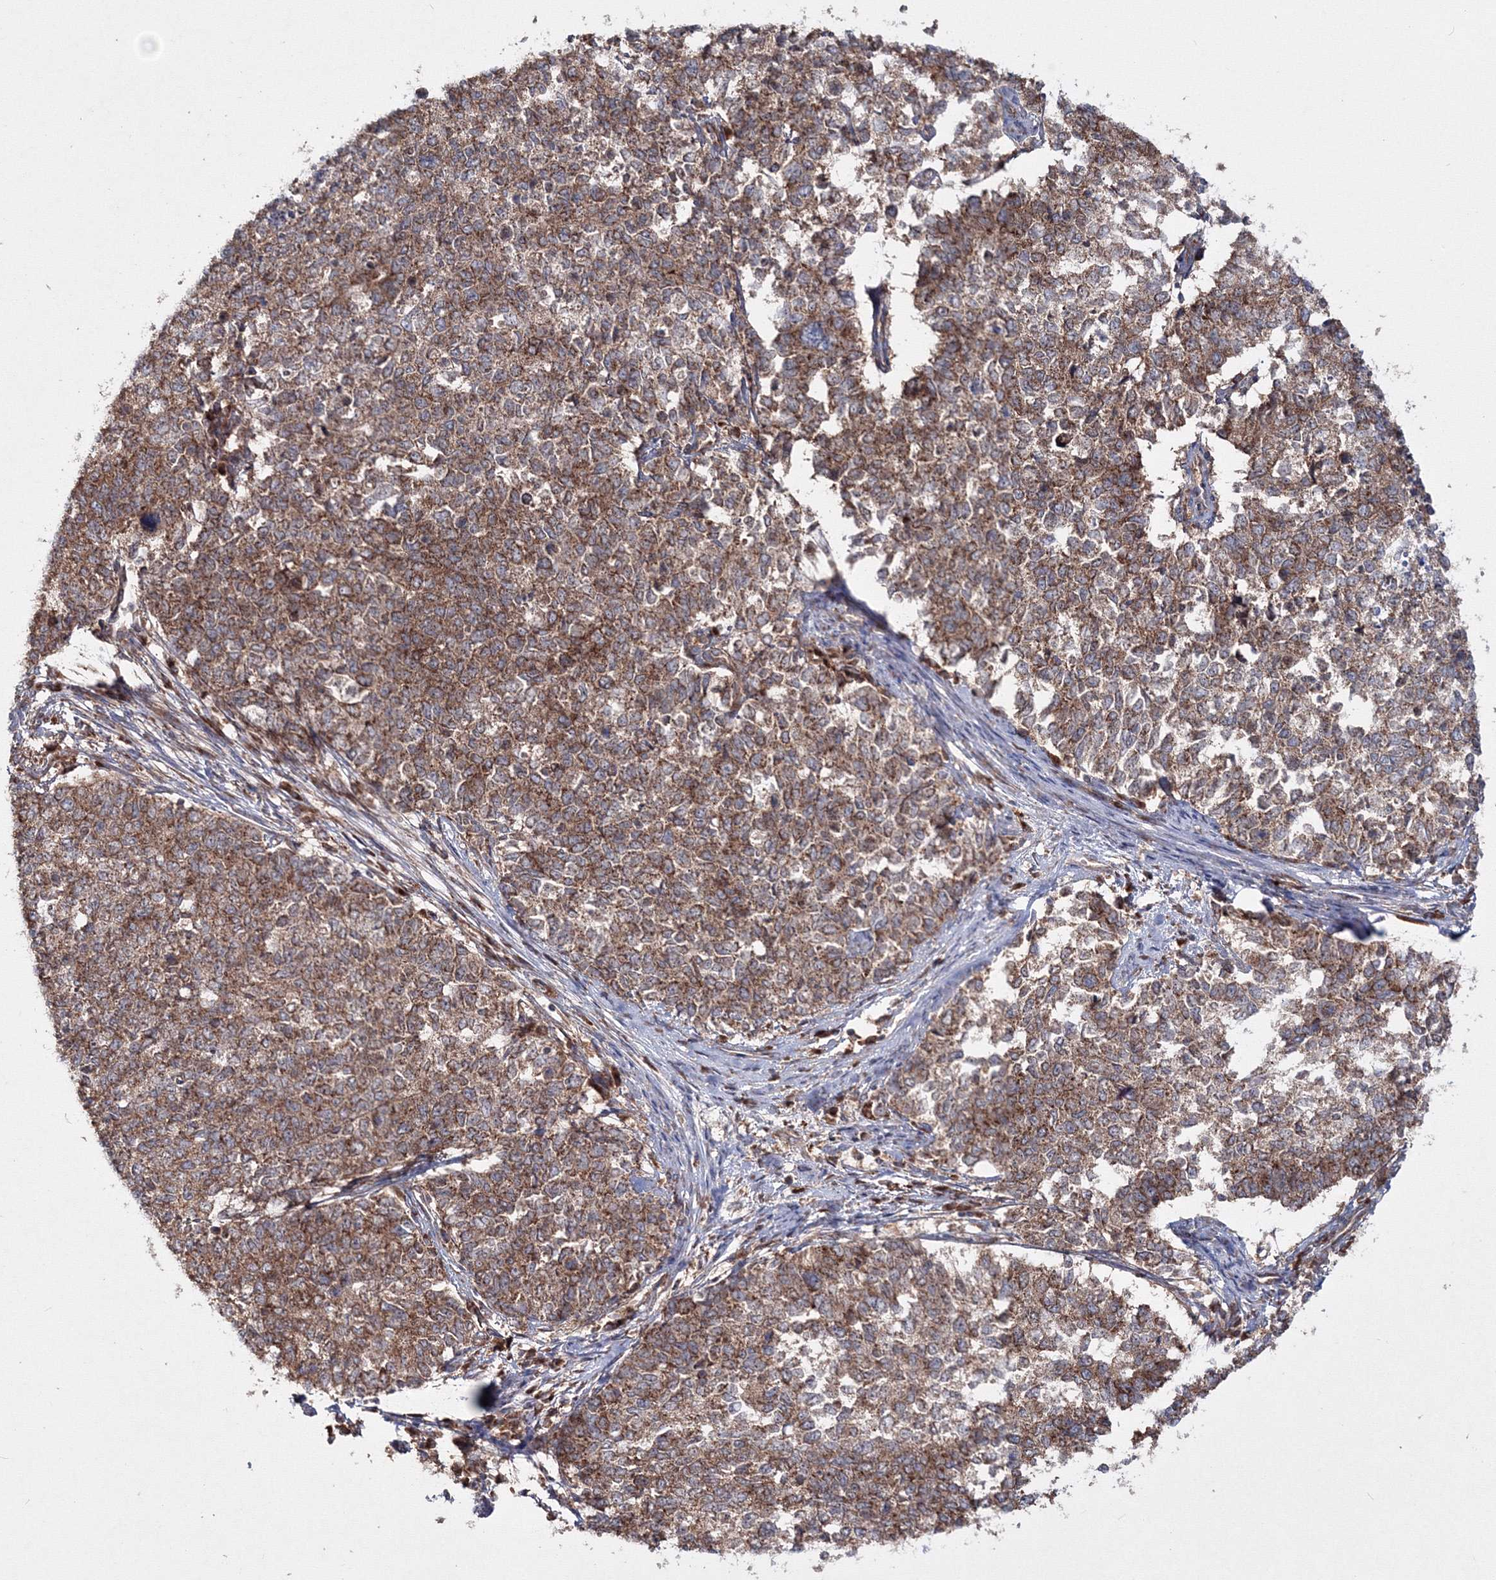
{"staining": {"intensity": "strong", "quantity": ">75%", "location": "cytoplasmic/membranous"}, "tissue": "cervical cancer", "cell_type": "Tumor cells", "image_type": "cancer", "snomed": [{"axis": "morphology", "description": "Squamous cell carcinoma, NOS"}, {"axis": "topography", "description": "Cervix"}], "caption": "The image reveals staining of cervical cancer, revealing strong cytoplasmic/membranous protein positivity (brown color) within tumor cells.", "gene": "PEX13", "patient": {"sex": "female", "age": 63}}